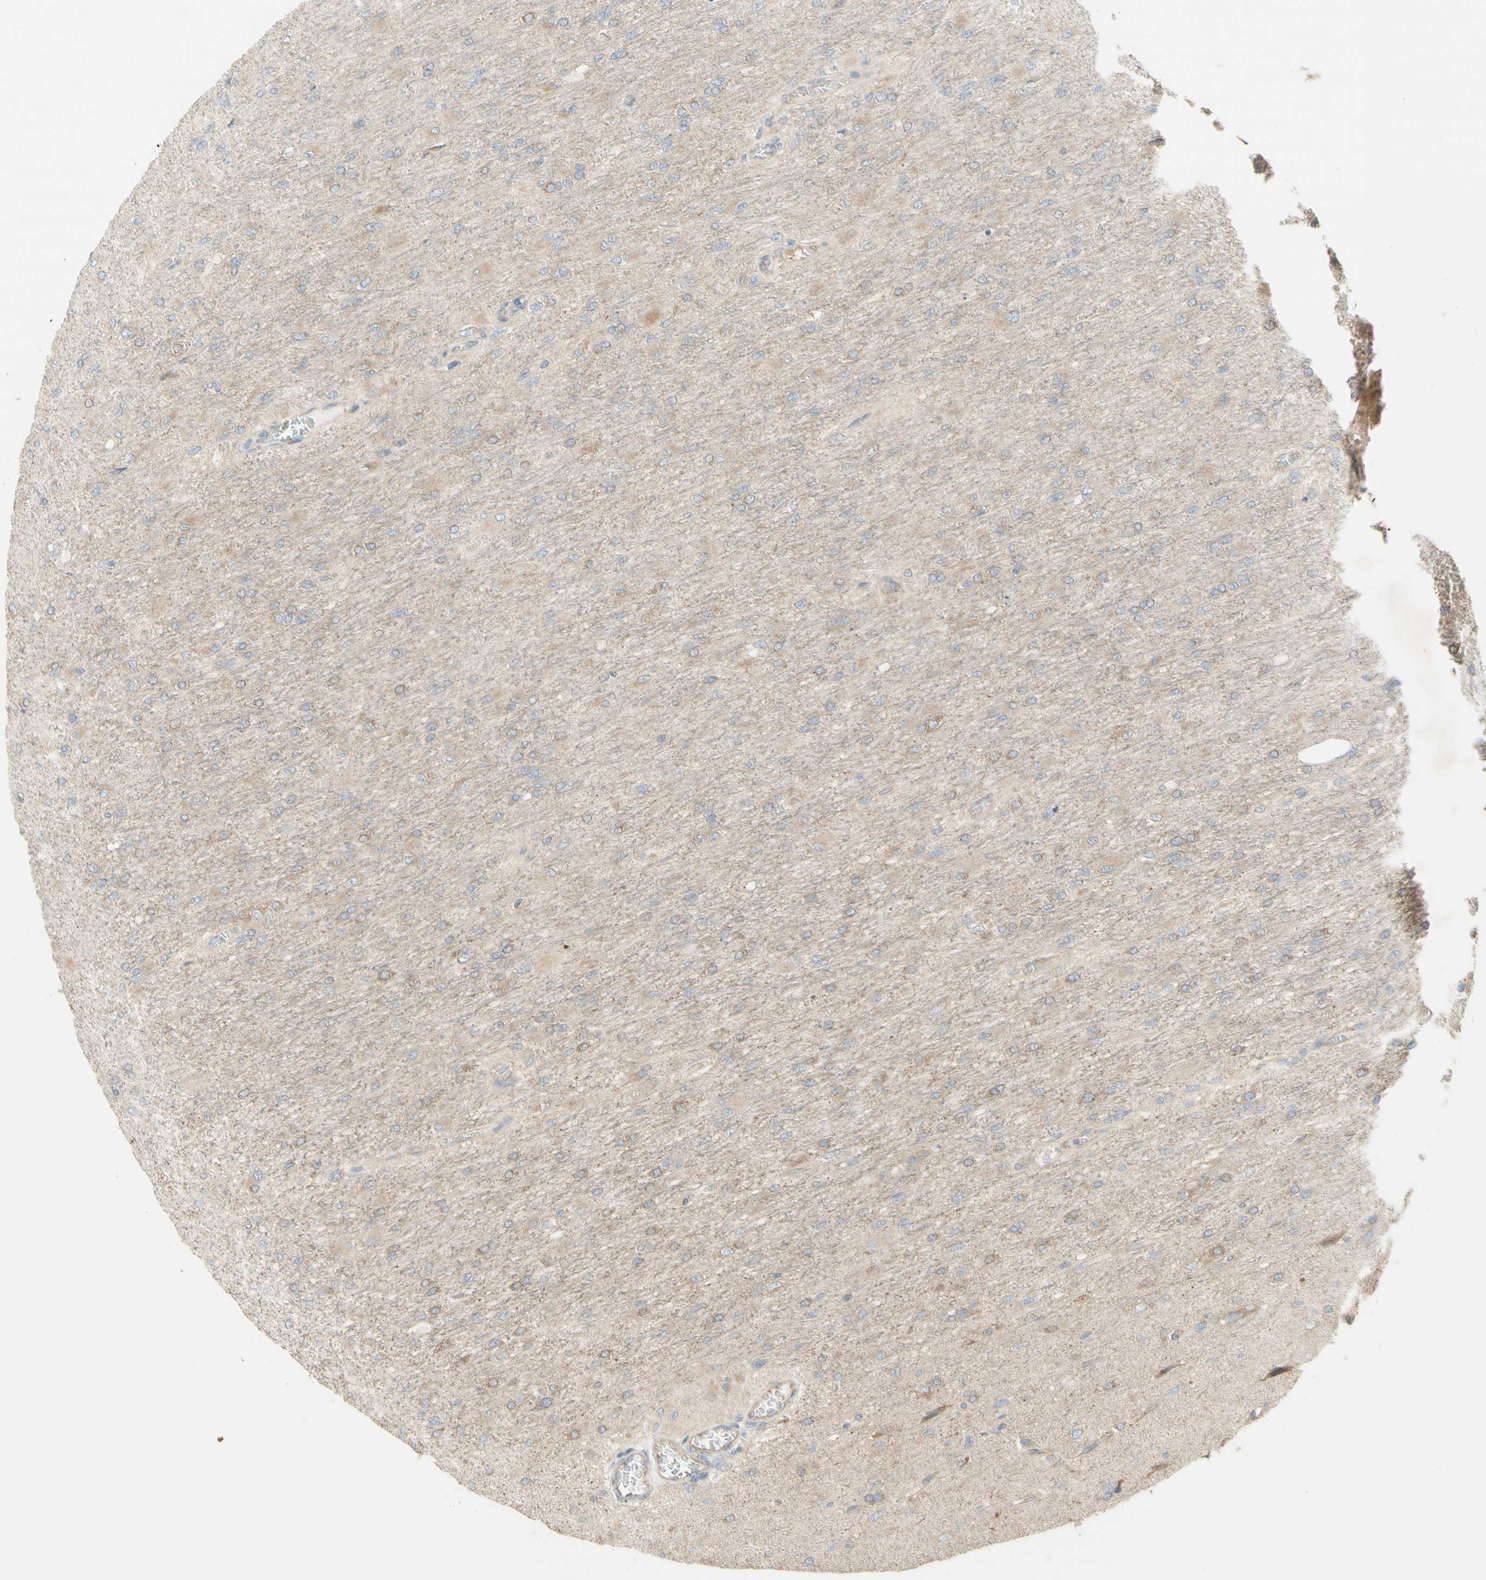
{"staining": {"intensity": "negative", "quantity": "none", "location": "none"}, "tissue": "glioma", "cell_type": "Tumor cells", "image_type": "cancer", "snomed": [{"axis": "morphology", "description": "Glioma, malignant, High grade"}, {"axis": "topography", "description": "Cerebral cortex"}], "caption": "This image is of malignant high-grade glioma stained with immunohistochemistry (IHC) to label a protein in brown with the nuclei are counter-stained blue. There is no staining in tumor cells.", "gene": "DYNC1H1", "patient": {"sex": "female", "age": 36}}